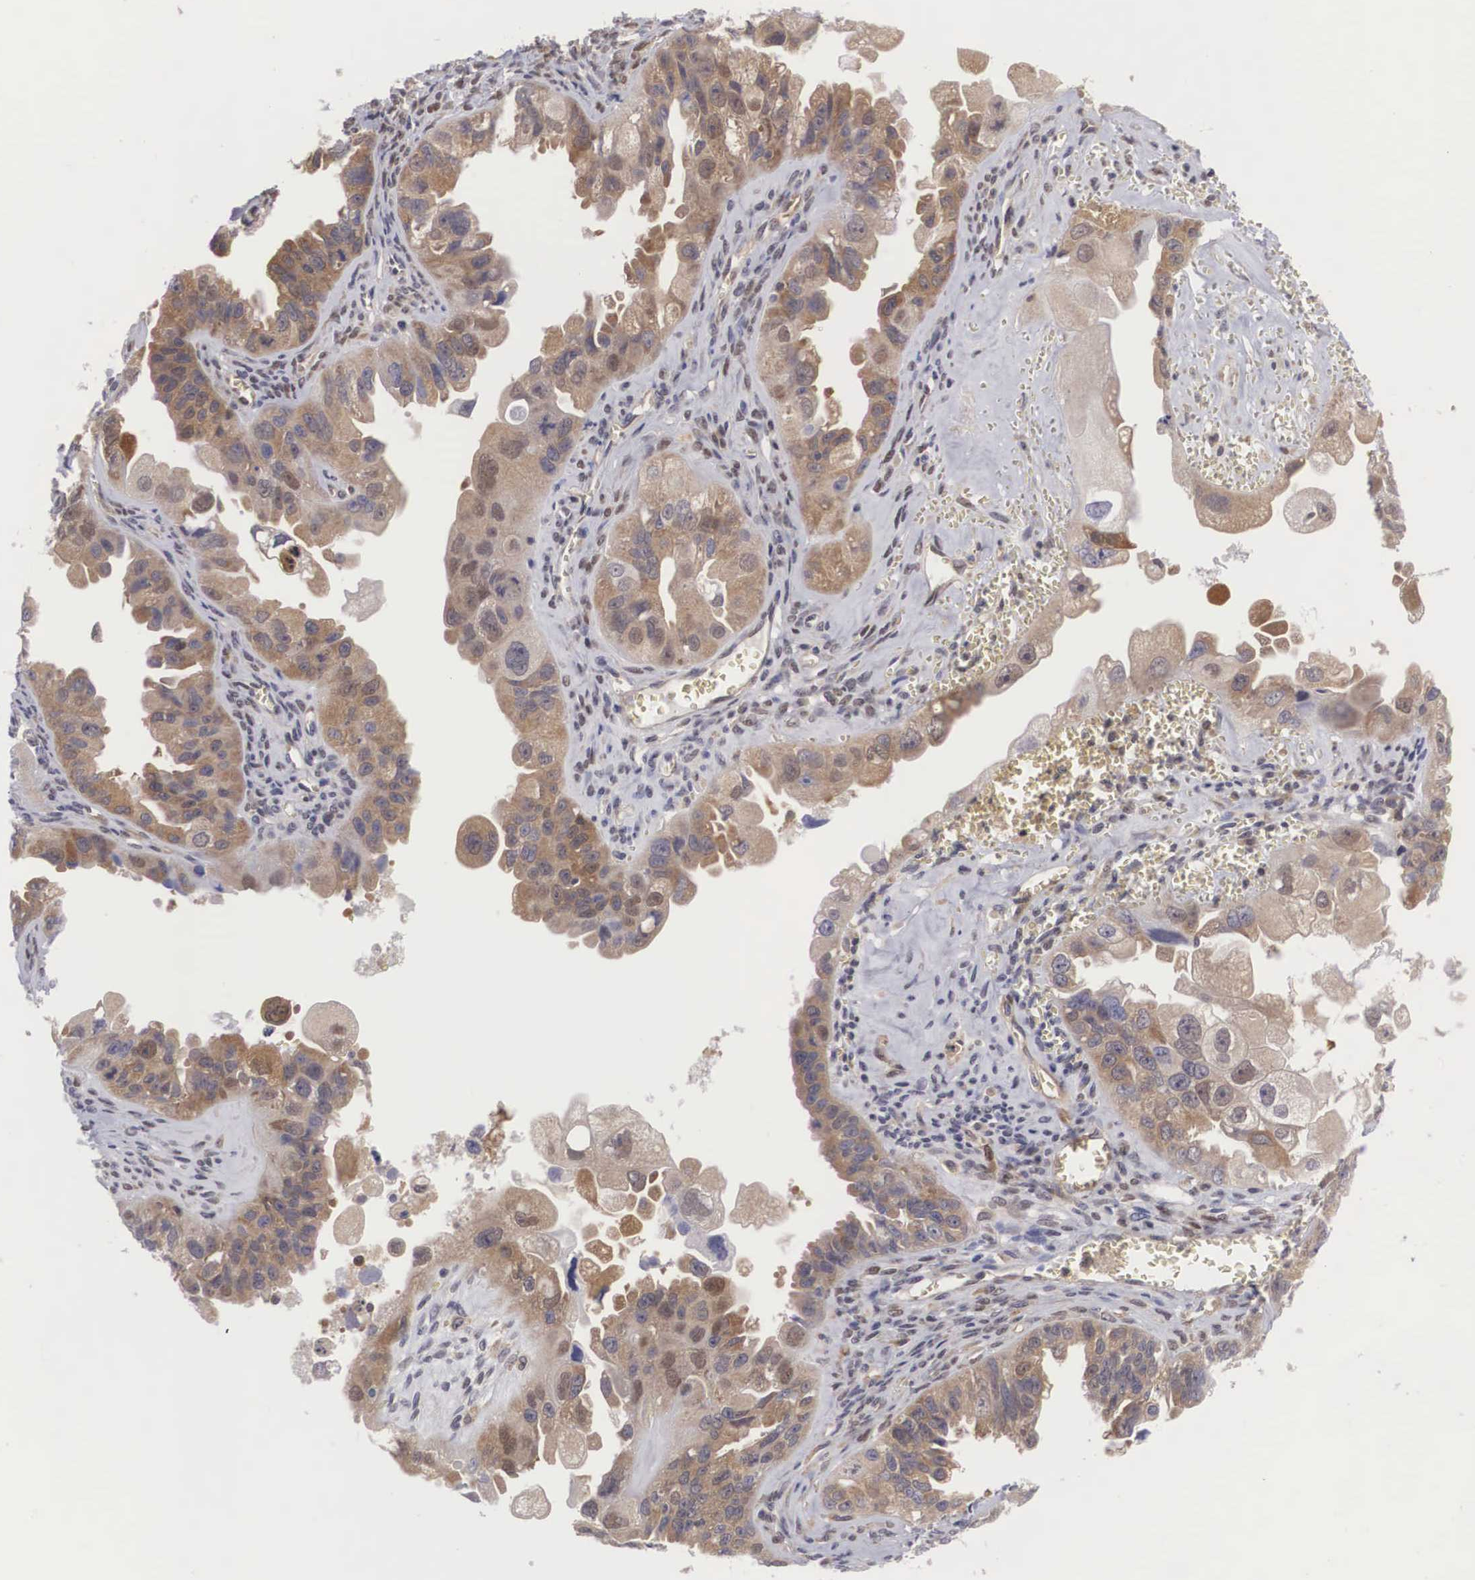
{"staining": {"intensity": "moderate", "quantity": ">75%", "location": "cytoplasmic/membranous,nuclear"}, "tissue": "ovarian cancer", "cell_type": "Tumor cells", "image_type": "cancer", "snomed": [{"axis": "morphology", "description": "Carcinoma, endometroid"}, {"axis": "topography", "description": "Ovary"}], "caption": "This is a micrograph of IHC staining of ovarian cancer (endometroid carcinoma), which shows moderate staining in the cytoplasmic/membranous and nuclear of tumor cells.", "gene": "ADSL", "patient": {"sex": "female", "age": 85}}